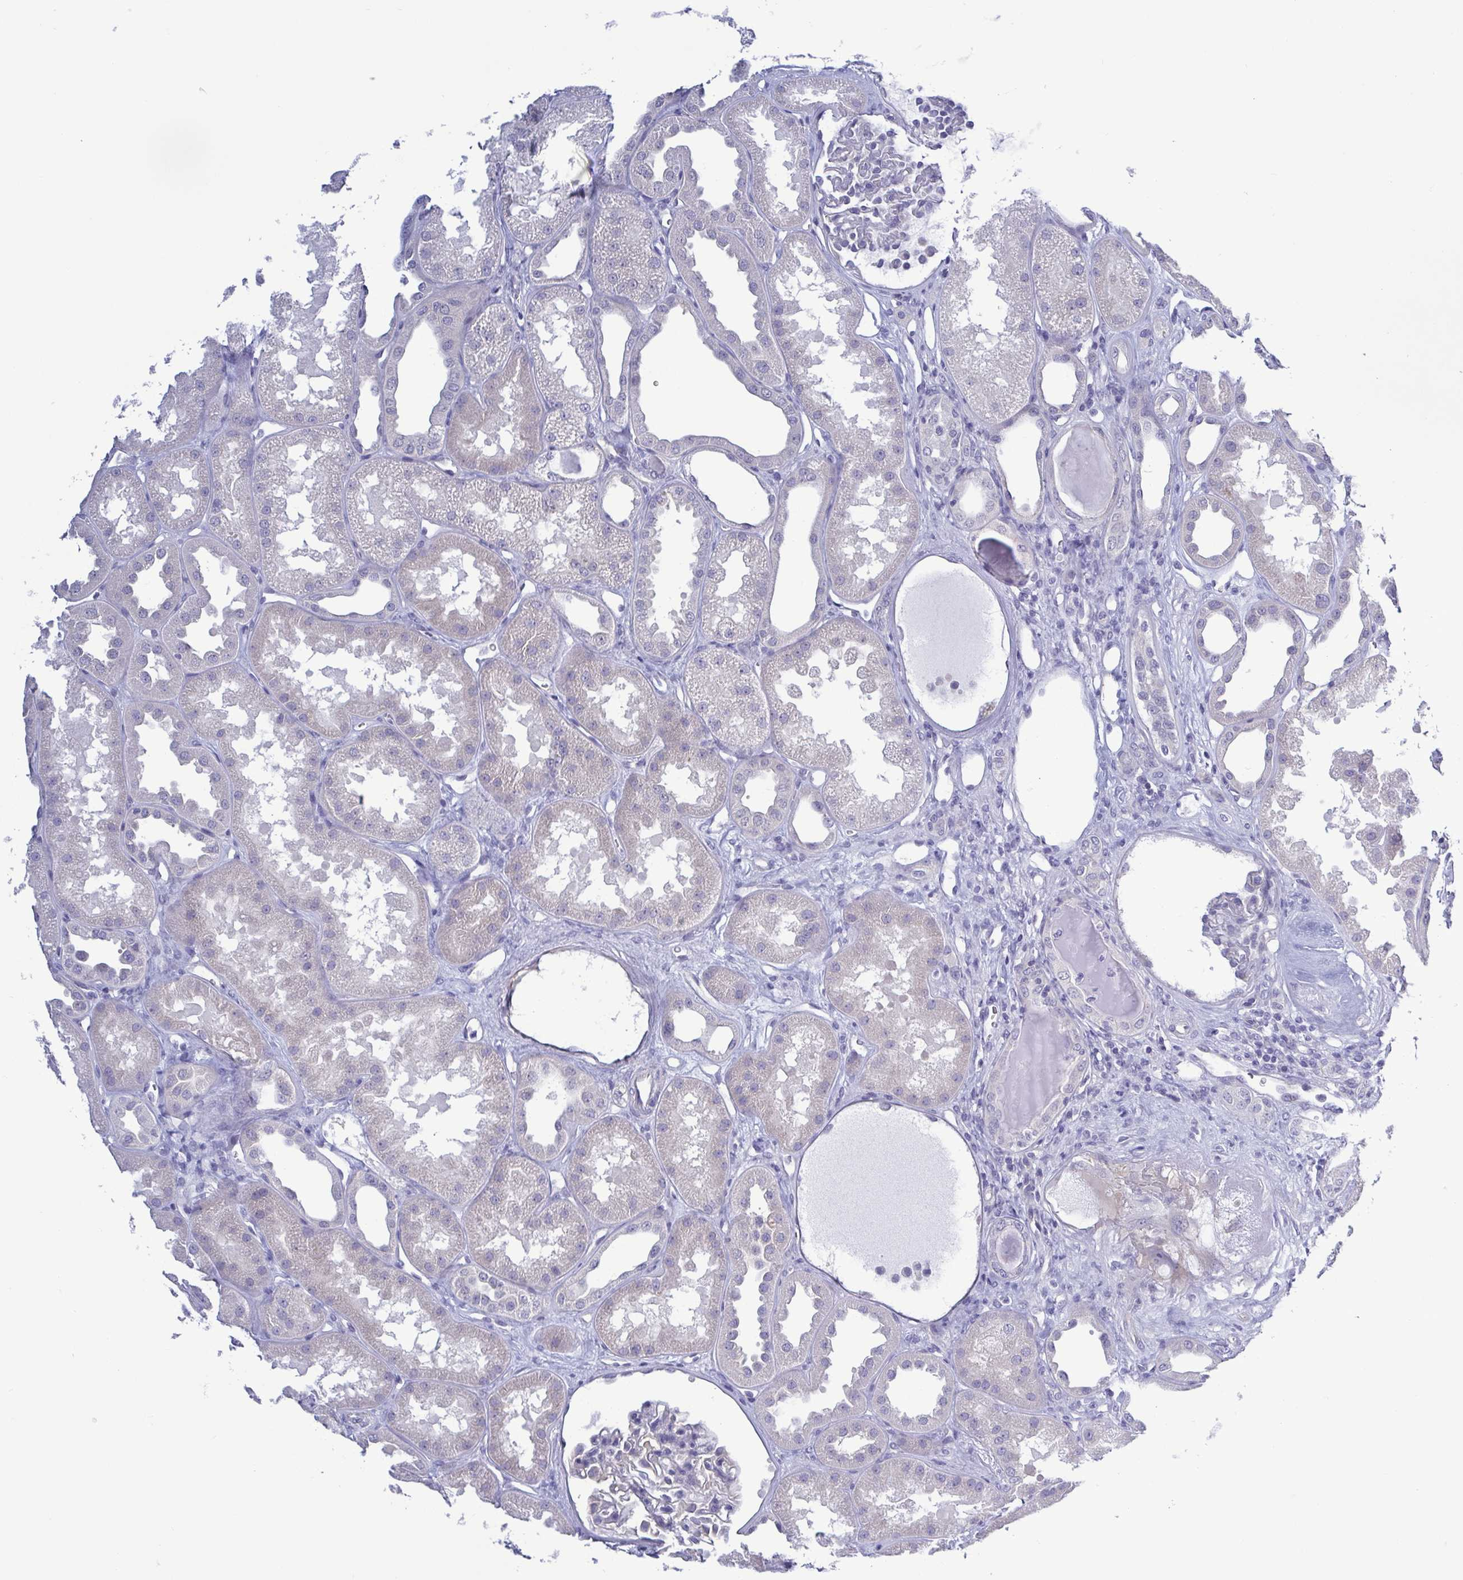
{"staining": {"intensity": "negative", "quantity": "none", "location": "none"}, "tissue": "kidney", "cell_type": "Cells in glomeruli", "image_type": "normal", "snomed": [{"axis": "morphology", "description": "Normal tissue, NOS"}, {"axis": "topography", "description": "Kidney"}], "caption": "Immunohistochemical staining of normal kidney demonstrates no significant positivity in cells in glomeruli.", "gene": "TEX12", "patient": {"sex": "male", "age": 61}}